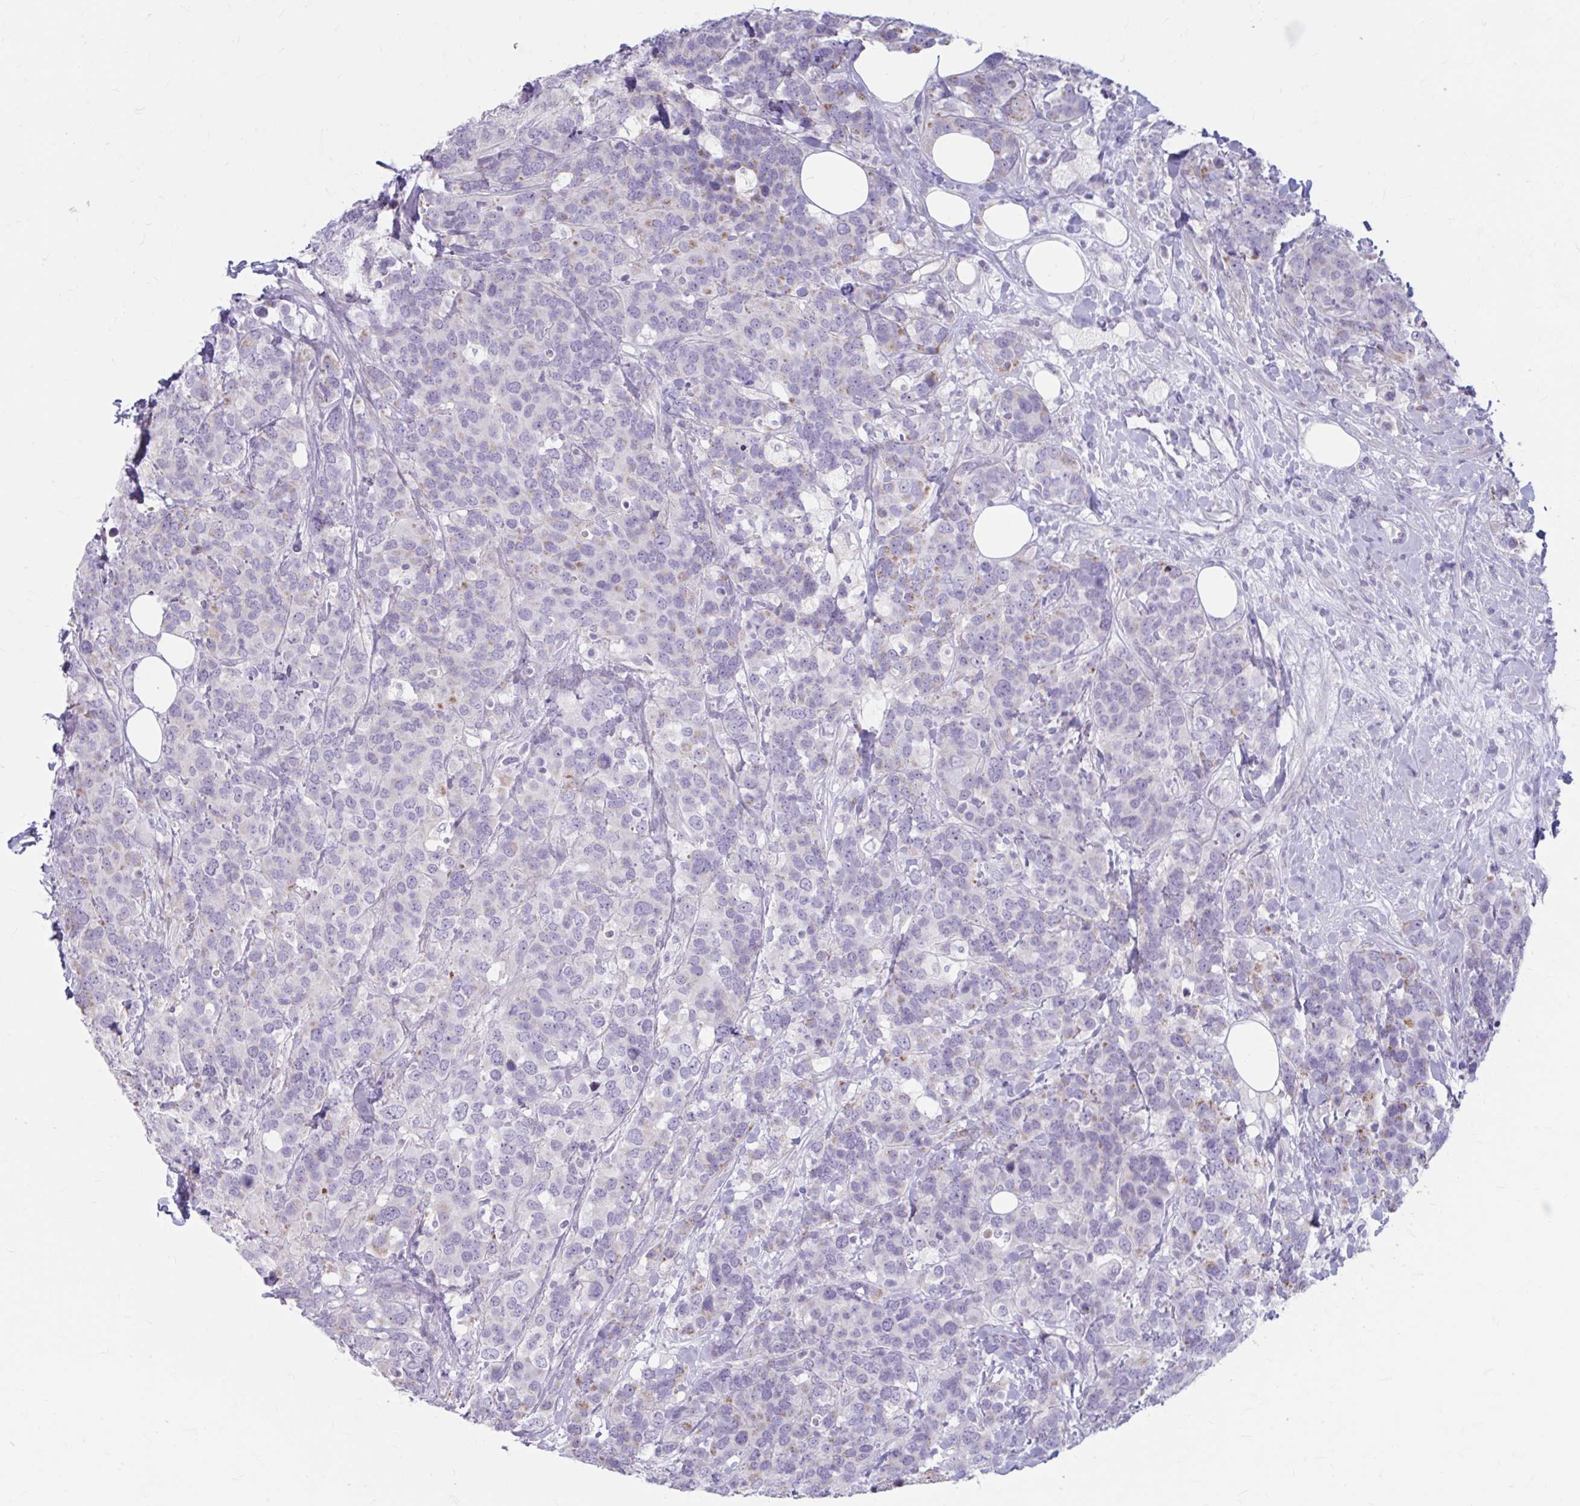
{"staining": {"intensity": "weak", "quantity": "<25%", "location": "cytoplasmic/membranous"}, "tissue": "breast cancer", "cell_type": "Tumor cells", "image_type": "cancer", "snomed": [{"axis": "morphology", "description": "Lobular carcinoma"}, {"axis": "topography", "description": "Breast"}], "caption": "DAB (3,3'-diaminobenzidine) immunohistochemical staining of breast cancer (lobular carcinoma) displays no significant staining in tumor cells.", "gene": "MSMO1", "patient": {"sex": "female", "age": 59}}